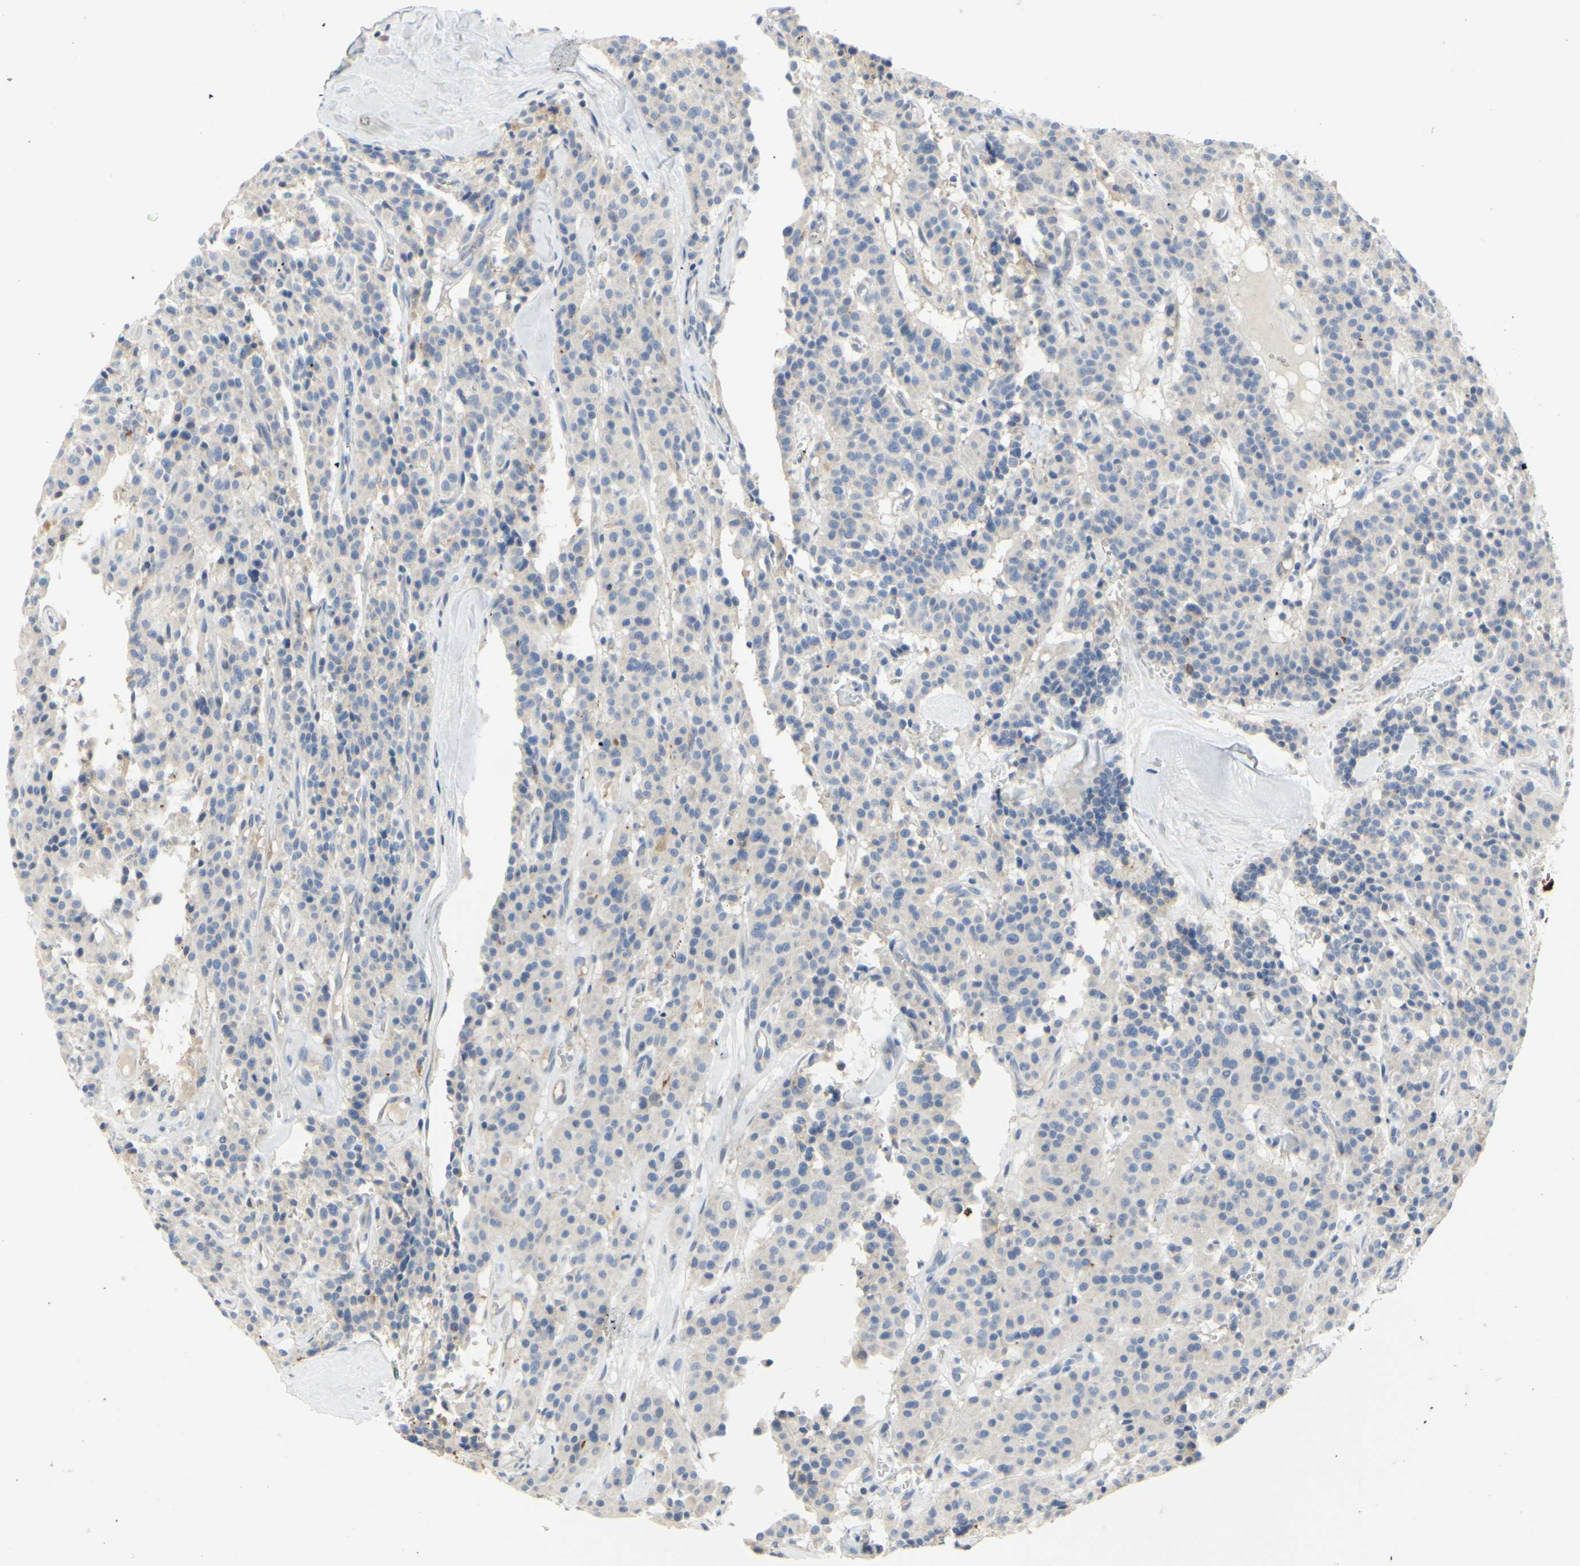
{"staining": {"intensity": "weak", "quantity": ">75%", "location": "cytoplasmic/membranous"}, "tissue": "carcinoid", "cell_type": "Tumor cells", "image_type": "cancer", "snomed": [{"axis": "morphology", "description": "Carcinoid, malignant, NOS"}, {"axis": "topography", "description": "Lung"}], "caption": "Immunohistochemistry (IHC) of malignant carcinoid exhibits low levels of weak cytoplasmic/membranous staining in about >75% of tumor cells.", "gene": "MUC1", "patient": {"sex": "male", "age": 30}}